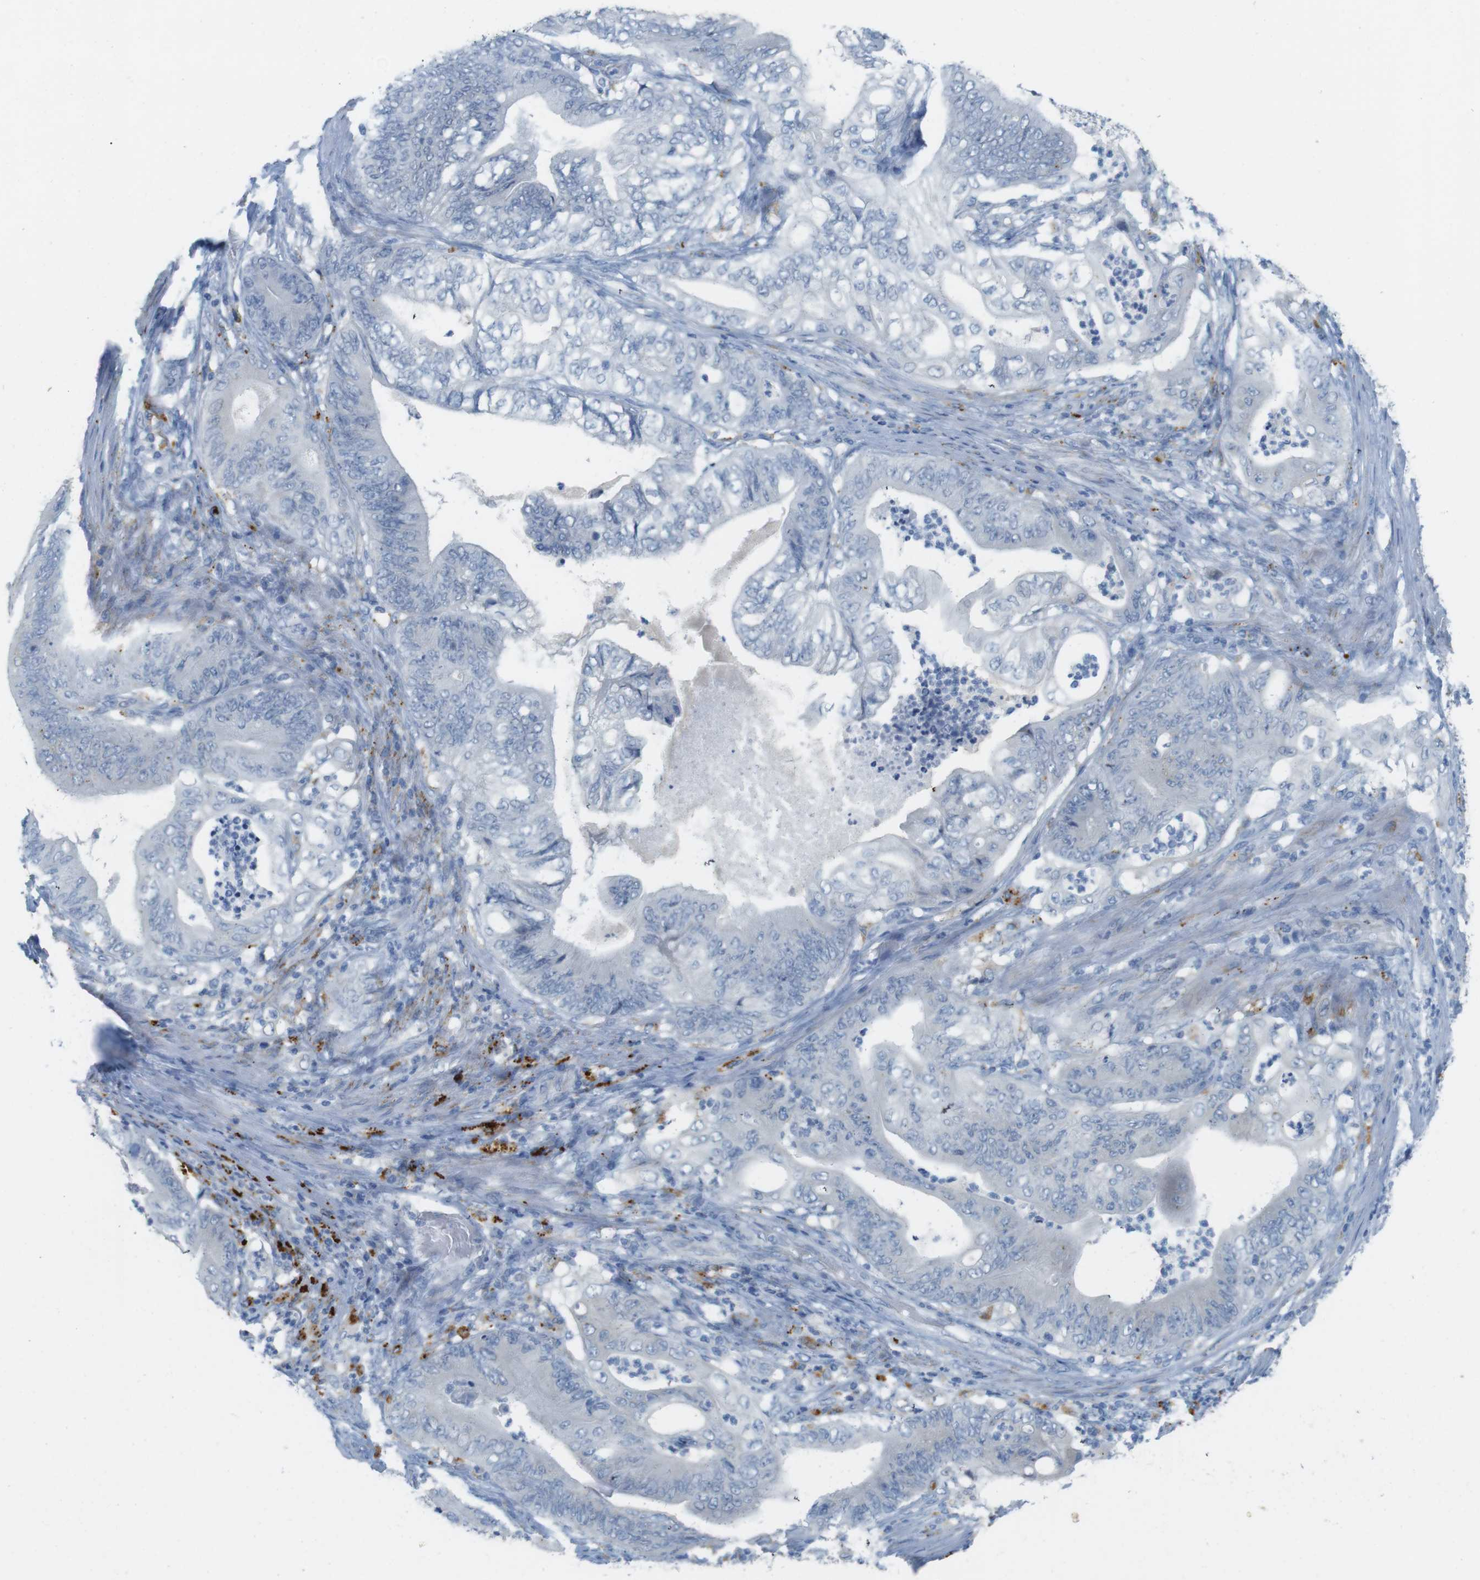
{"staining": {"intensity": "negative", "quantity": "none", "location": "none"}, "tissue": "stomach cancer", "cell_type": "Tumor cells", "image_type": "cancer", "snomed": [{"axis": "morphology", "description": "Adenocarcinoma, NOS"}, {"axis": "topography", "description": "Stomach"}], "caption": "Human stomach cancer (adenocarcinoma) stained for a protein using immunohistochemistry (IHC) demonstrates no expression in tumor cells.", "gene": "YIPF1", "patient": {"sex": "female", "age": 73}}